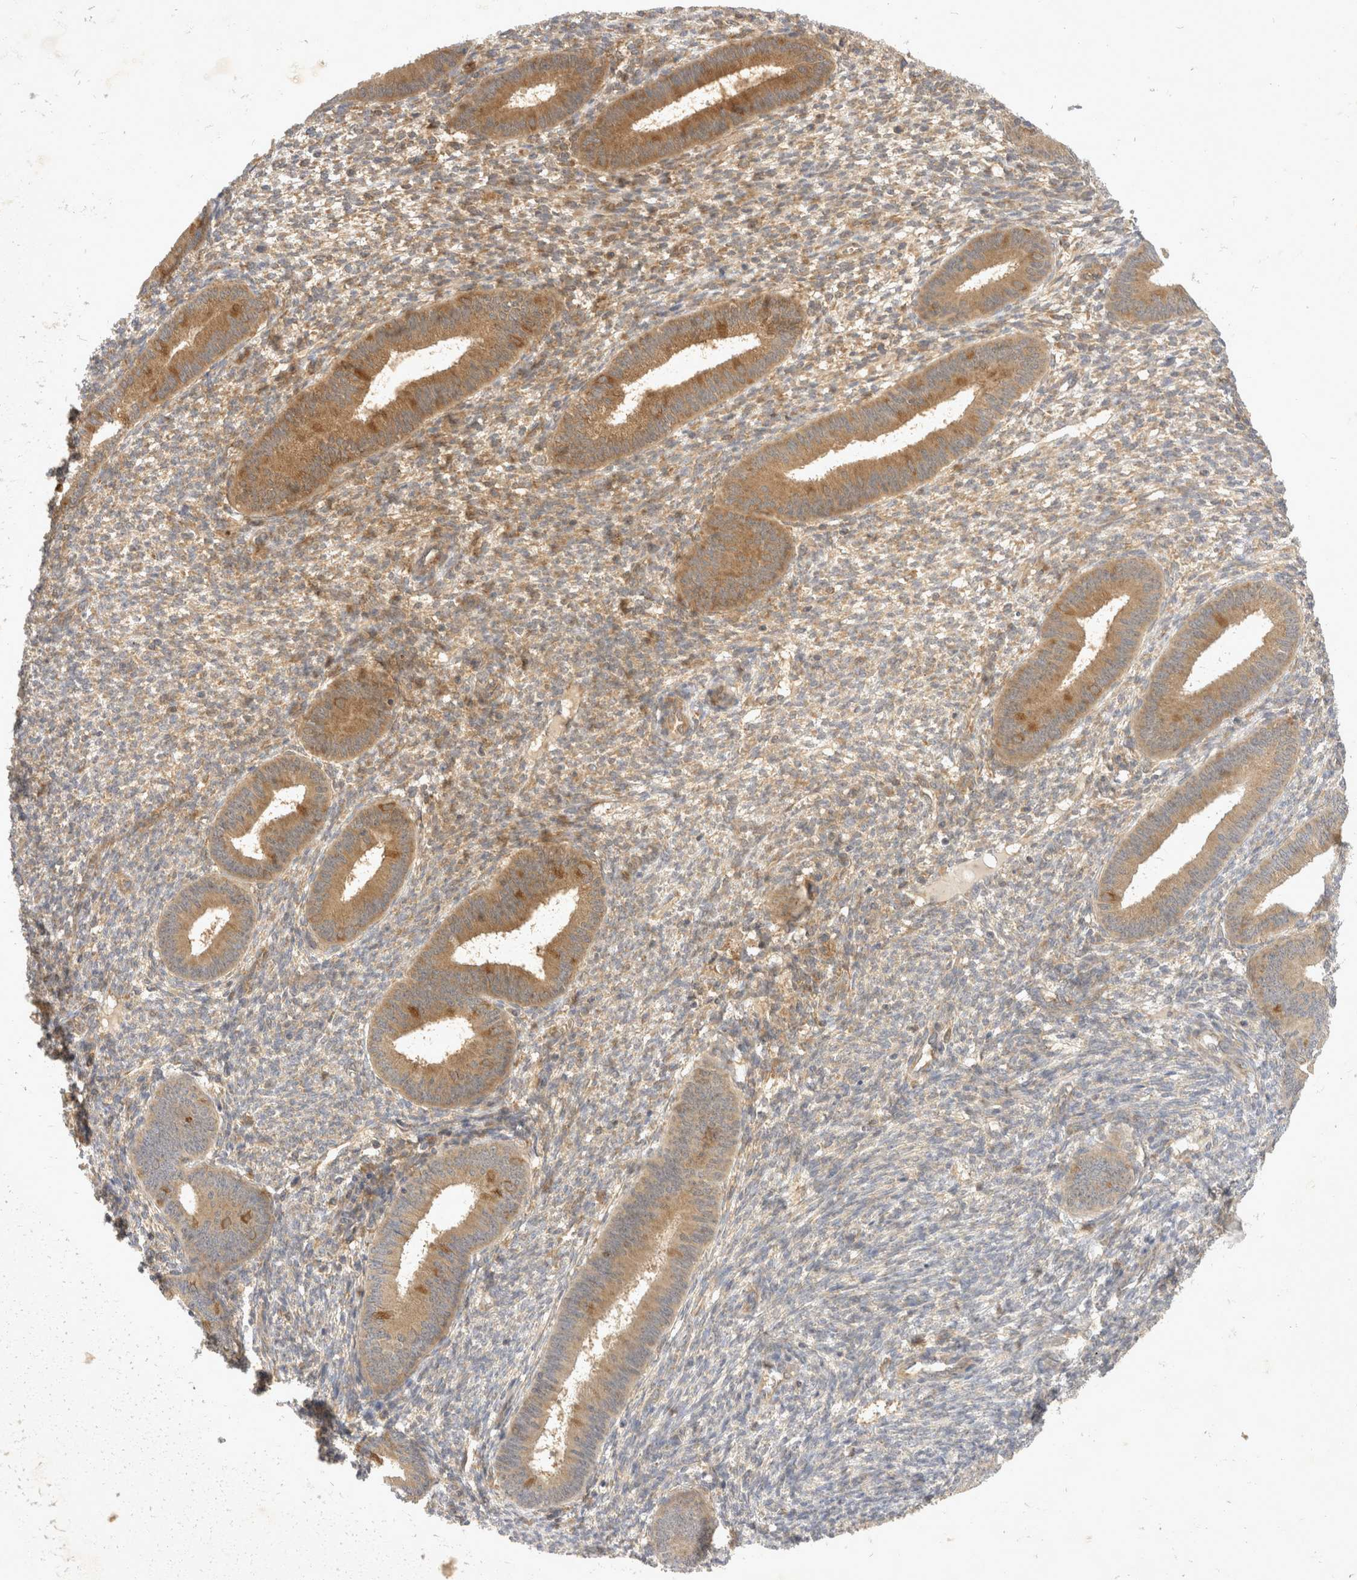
{"staining": {"intensity": "weak", "quantity": "25%-75%", "location": "cytoplasmic/membranous"}, "tissue": "endometrium", "cell_type": "Cells in endometrial stroma", "image_type": "normal", "snomed": [{"axis": "morphology", "description": "Normal tissue, NOS"}, {"axis": "topography", "description": "Endometrium"}], "caption": "High-power microscopy captured an immunohistochemistry (IHC) micrograph of benign endometrium, revealing weak cytoplasmic/membranous positivity in about 25%-75% of cells in endometrial stroma. The staining was performed using DAB (3,3'-diaminobenzidine), with brown indicating positive protein expression. Nuclei are stained blue with hematoxylin.", "gene": "EIF4G3", "patient": {"sex": "female", "age": 46}}